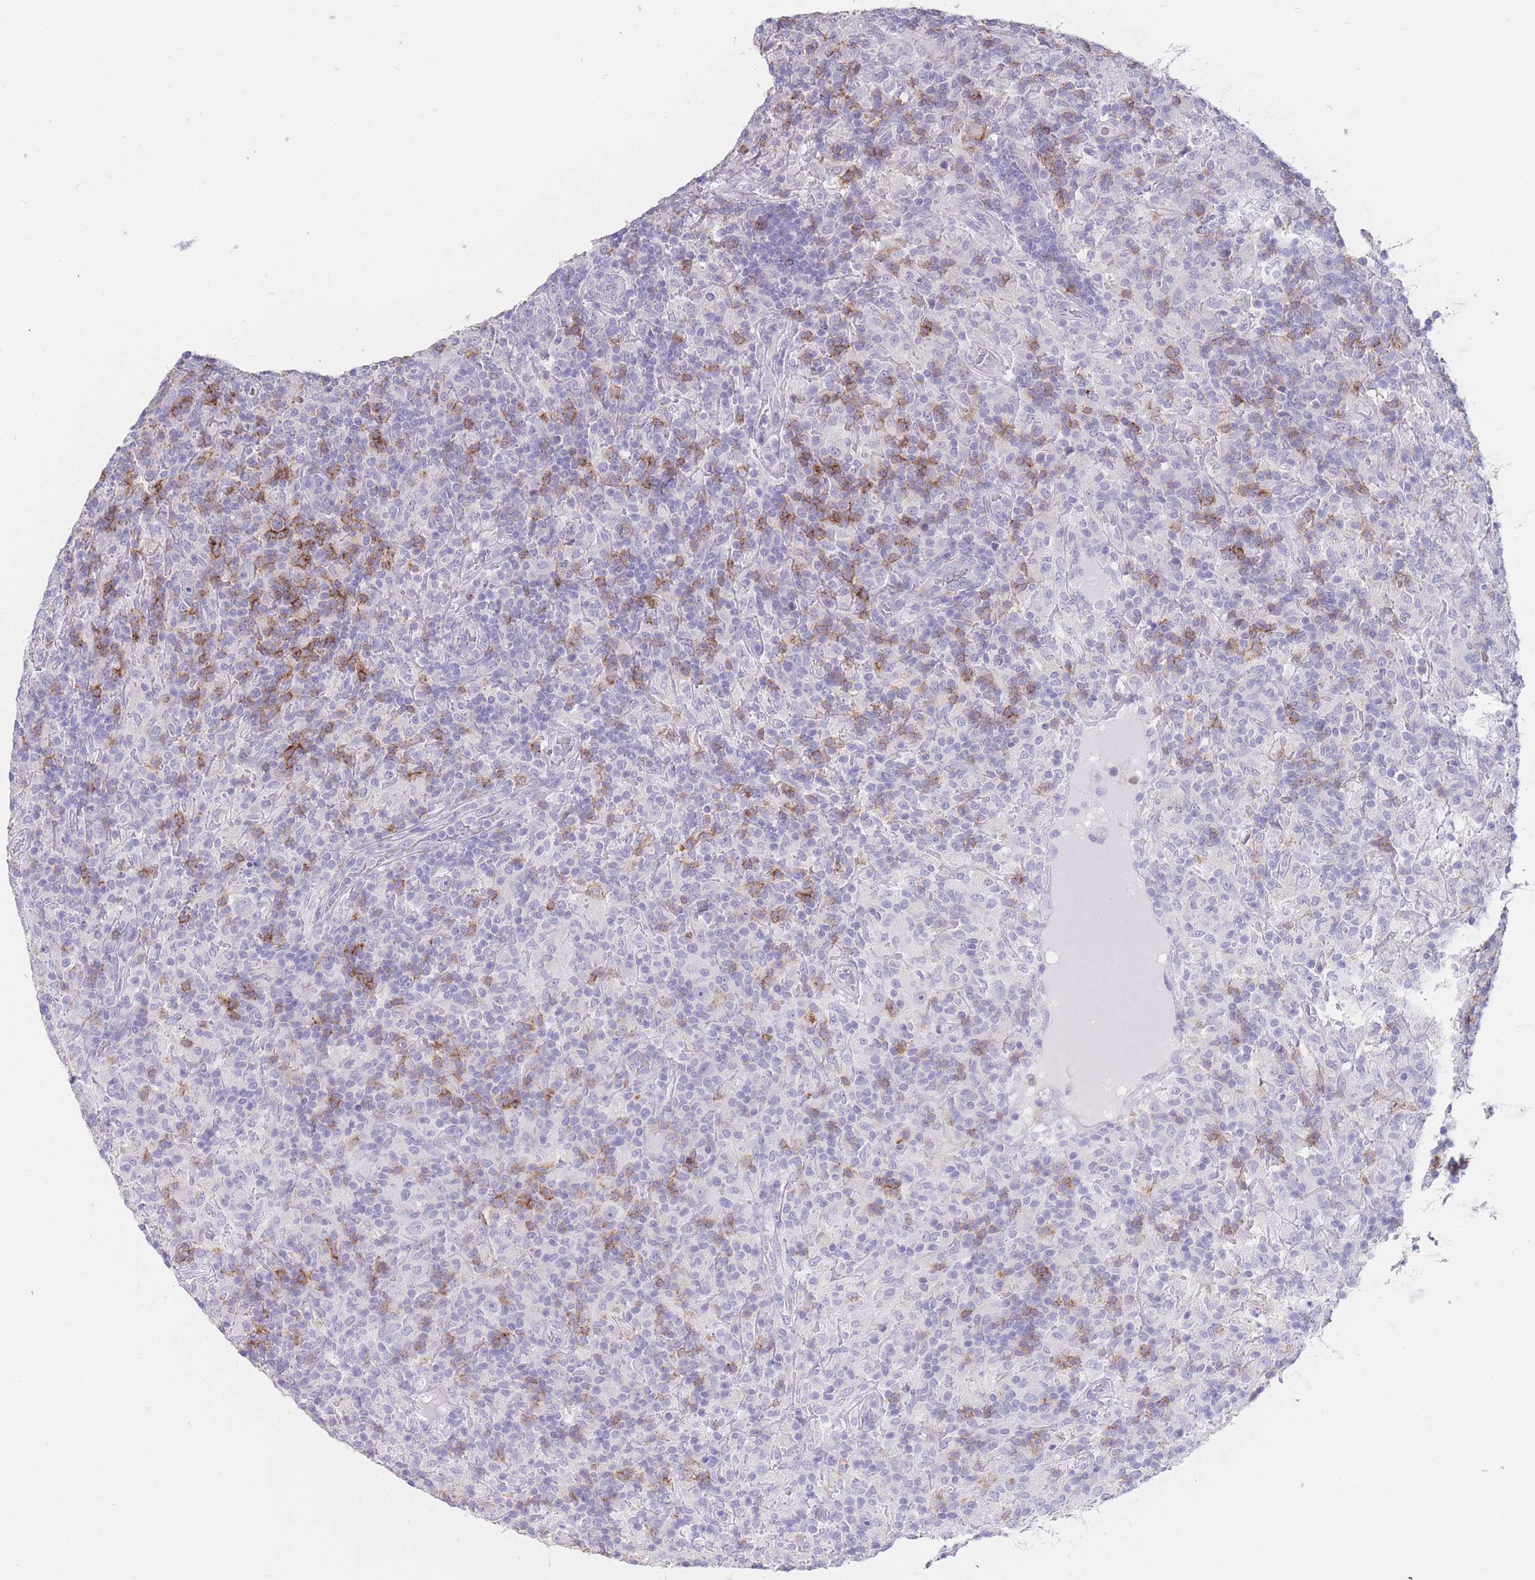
{"staining": {"intensity": "negative", "quantity": "none", "location": "none"}, "tissue": "lymphoma", "cell_type": "Tumor cells", "image_type": "cancer", "snomed": [{"axis": "morphology", "description": "Hodgkin's disease, NOS"}, {"axis": "topography", "description": "Lymph node"}], "caption": "Immunohistochemical staining of human lymphoma displays no significant positivity in tumor cells.", "gene": "CD37", "patient": {"sex": "male", "age": 70}}